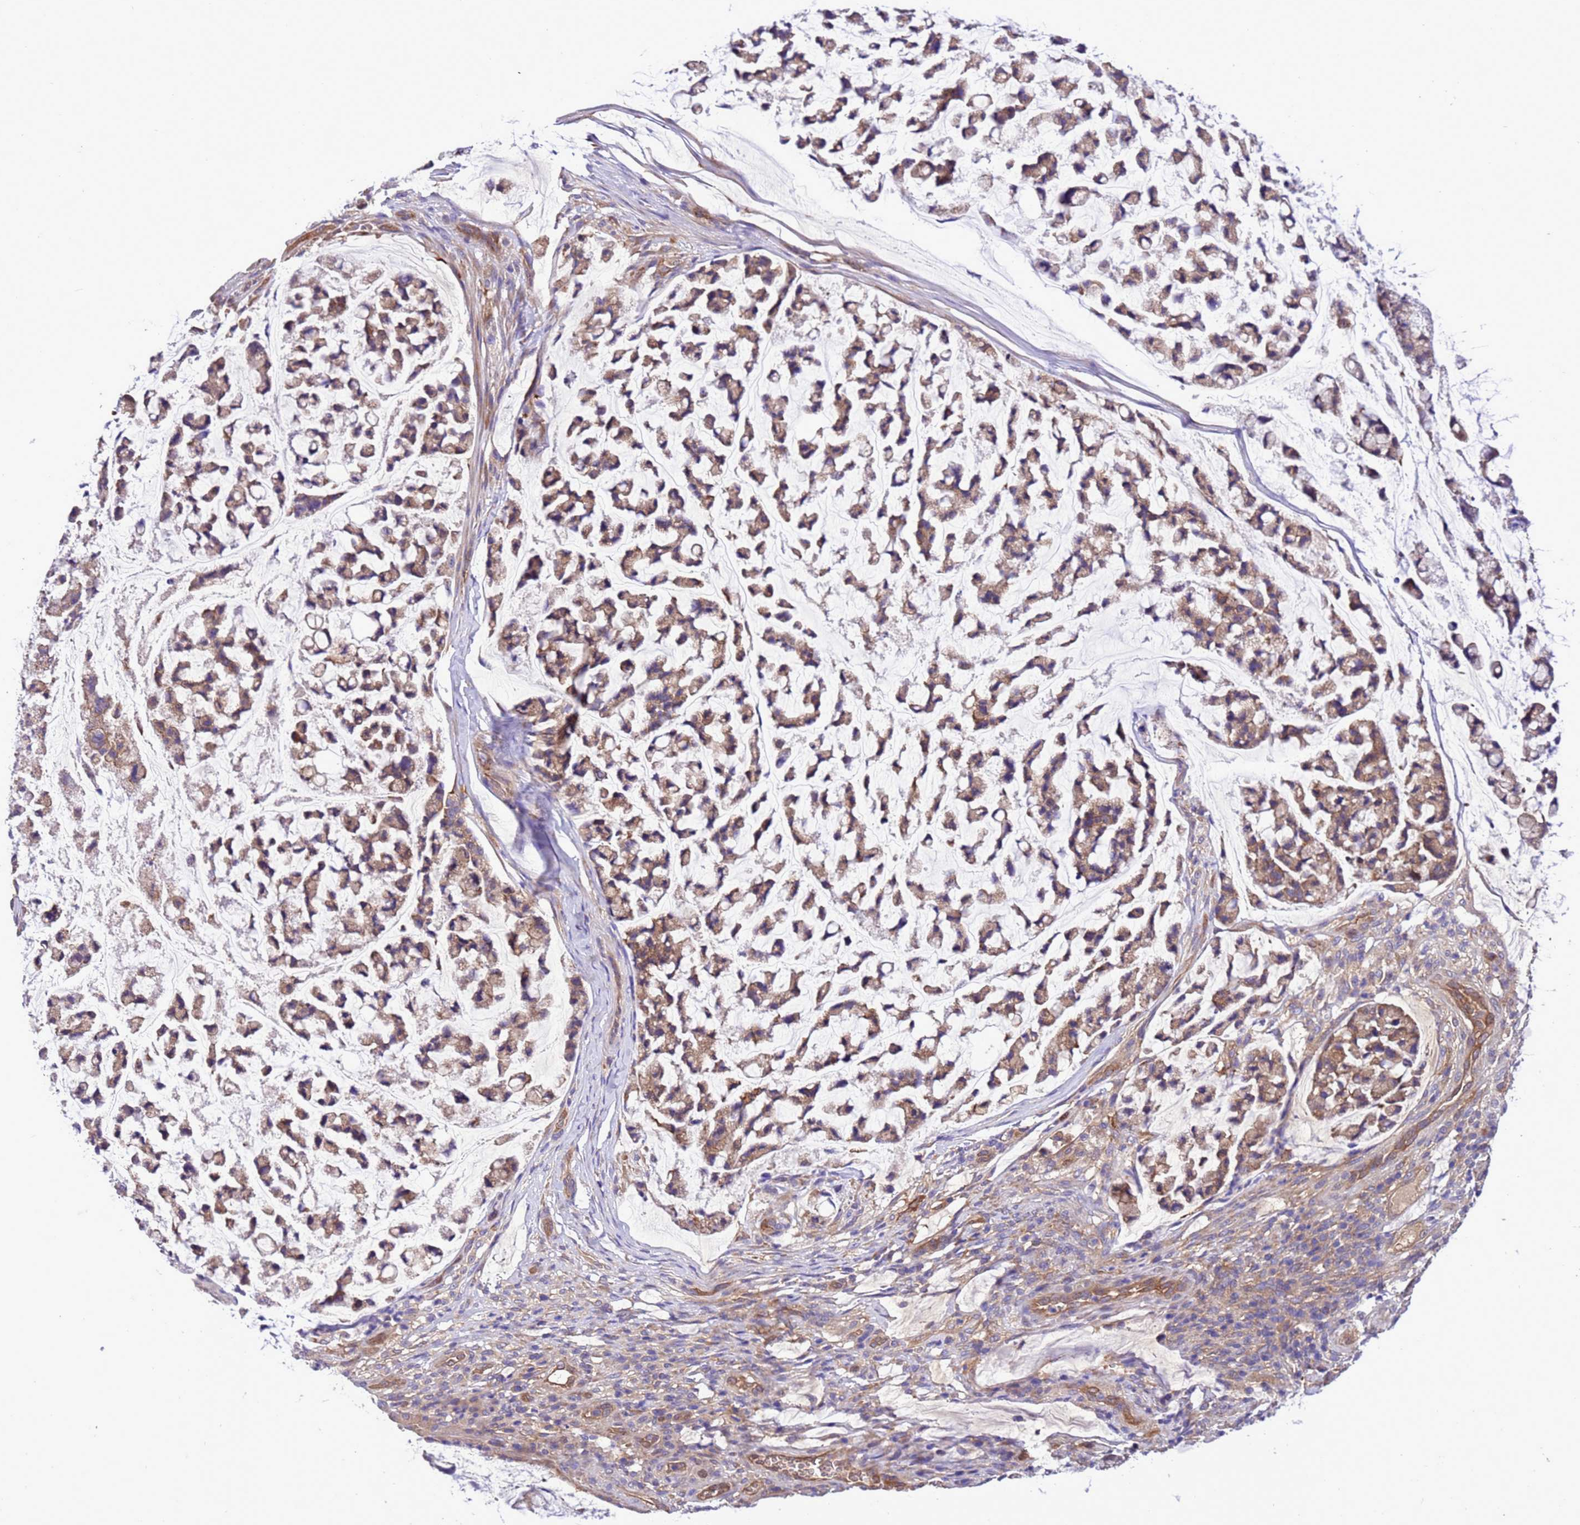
{"staining": {"intensity": "moderate", "quantity": ">75%", "location": "cytoplasmic/membranous"}, "tissue": "stomach cancer", "cell_type": "Tumor cells", "image_type": "cancer", "snomed": [{"axis": "morphology", "description": "Adenocarcinoma, NOS"}, {"axis": "topography", "description": "Stomach, lower"}], "caption": "Immunohistochemical staining of stomach cancer shows medium levels of moderate cytoplasmic/membranous staining in about >75% of tumor cells.", "gene": "RABEP2", "patient": {"sex": "male", "age": 67}}